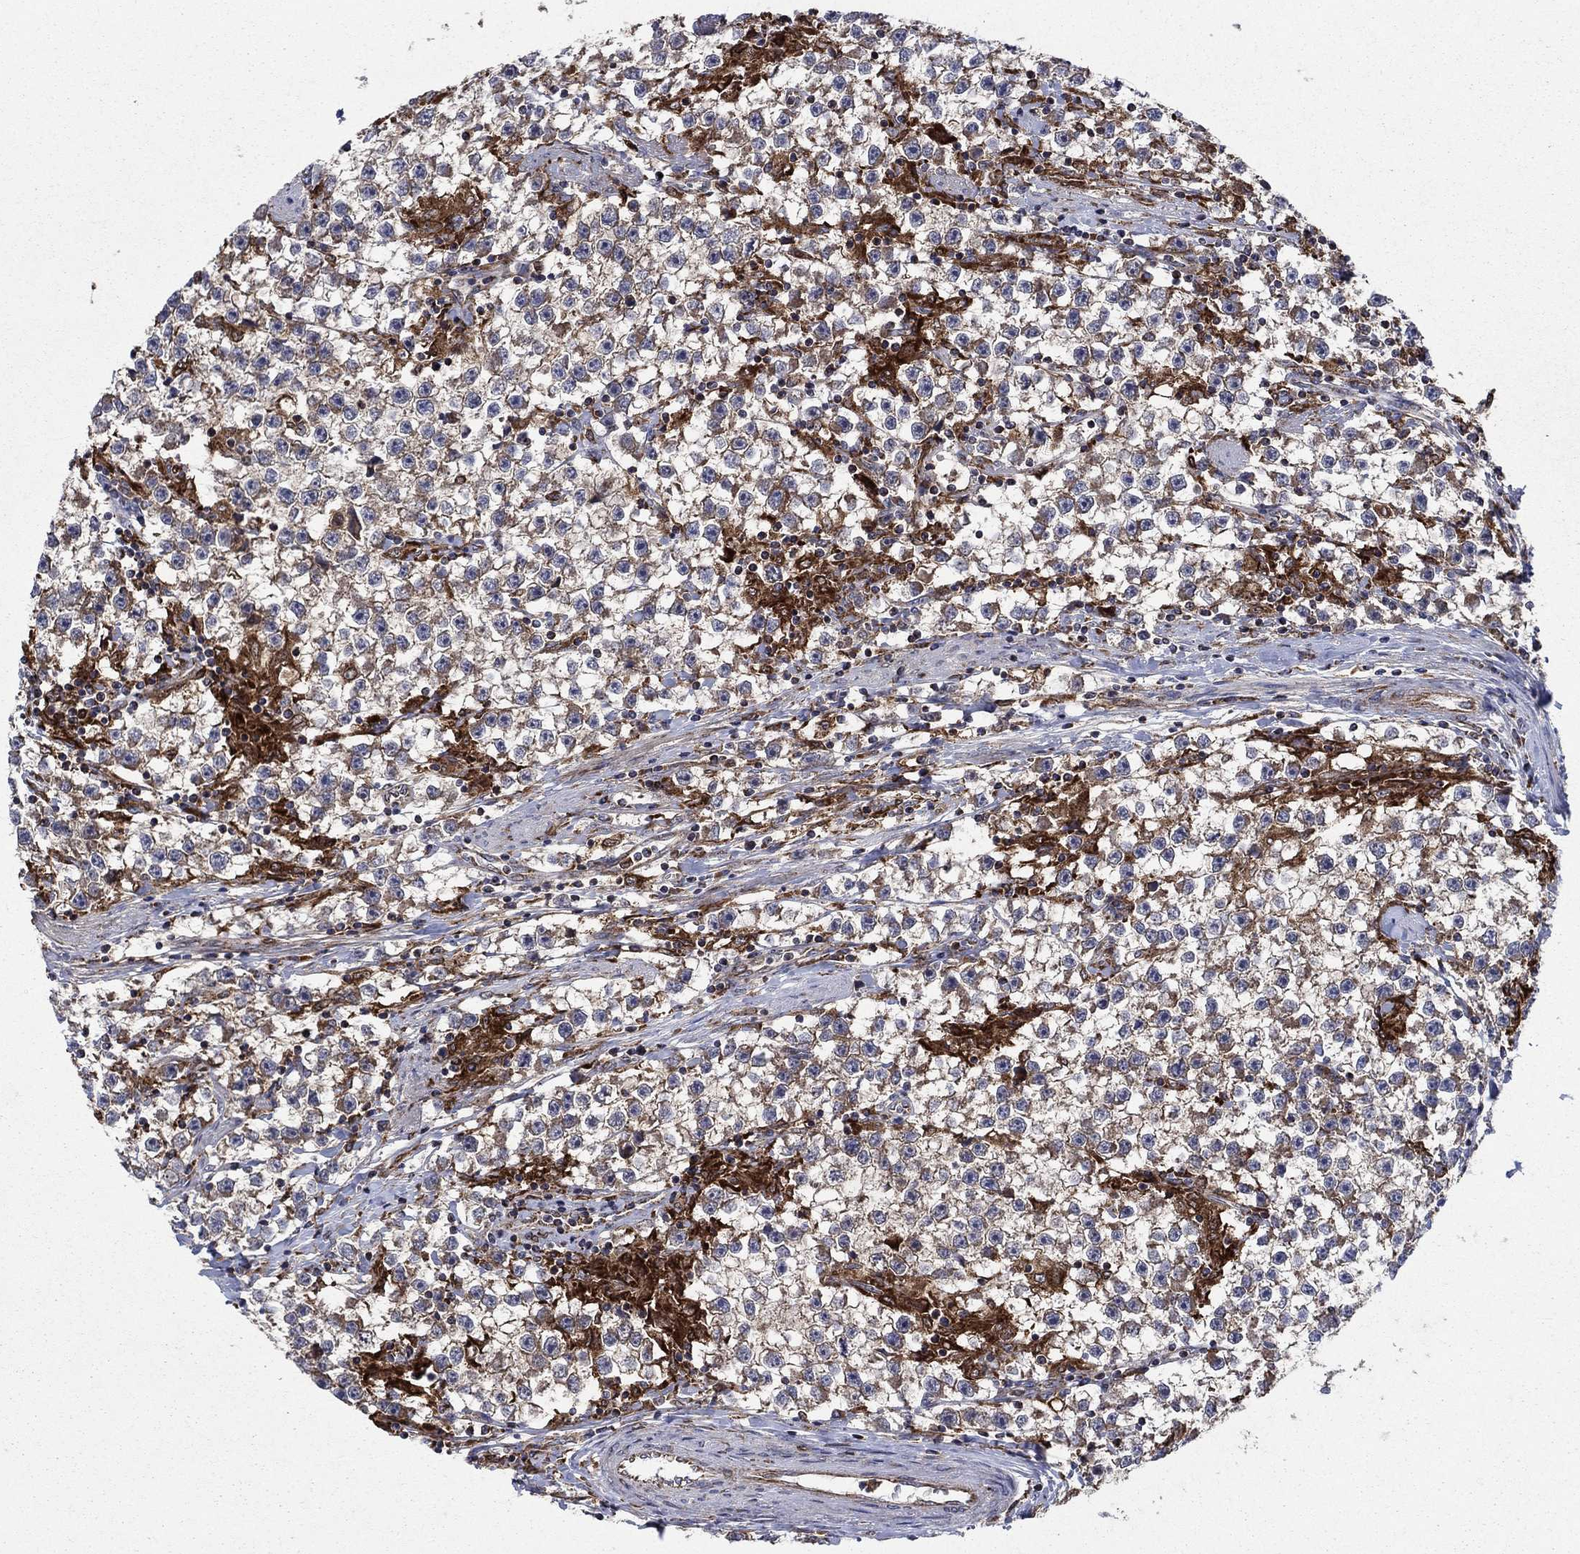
{"staining": {"intensity": "moderate", "quantity": "25%-75%", "location": "cytoplasmic/membranous"}, "tissue": "testis cancer", "cell_type": "Tumor cells", "image_type": "cancer", "snomed": [{"axis": "morphology", "description": "Seminoma, NOS"}, {"axis": "topography", "description": "Testis"}], "caption": "Immunohistochemistry (IHC) staining of testis cancer, which exhibits medium levels of moderate cytoplasmic/membranous expression in approximately 25%-75% of tumor cells indicating moderate cytoplasmic/membranous protein positivity. The staining was performed using DAB (brown) for protein detection and nuclei were counterstained in hematoxylin (blue).", "gene": "RNF19B", "patient": {"sex": "male", "age": 59}}